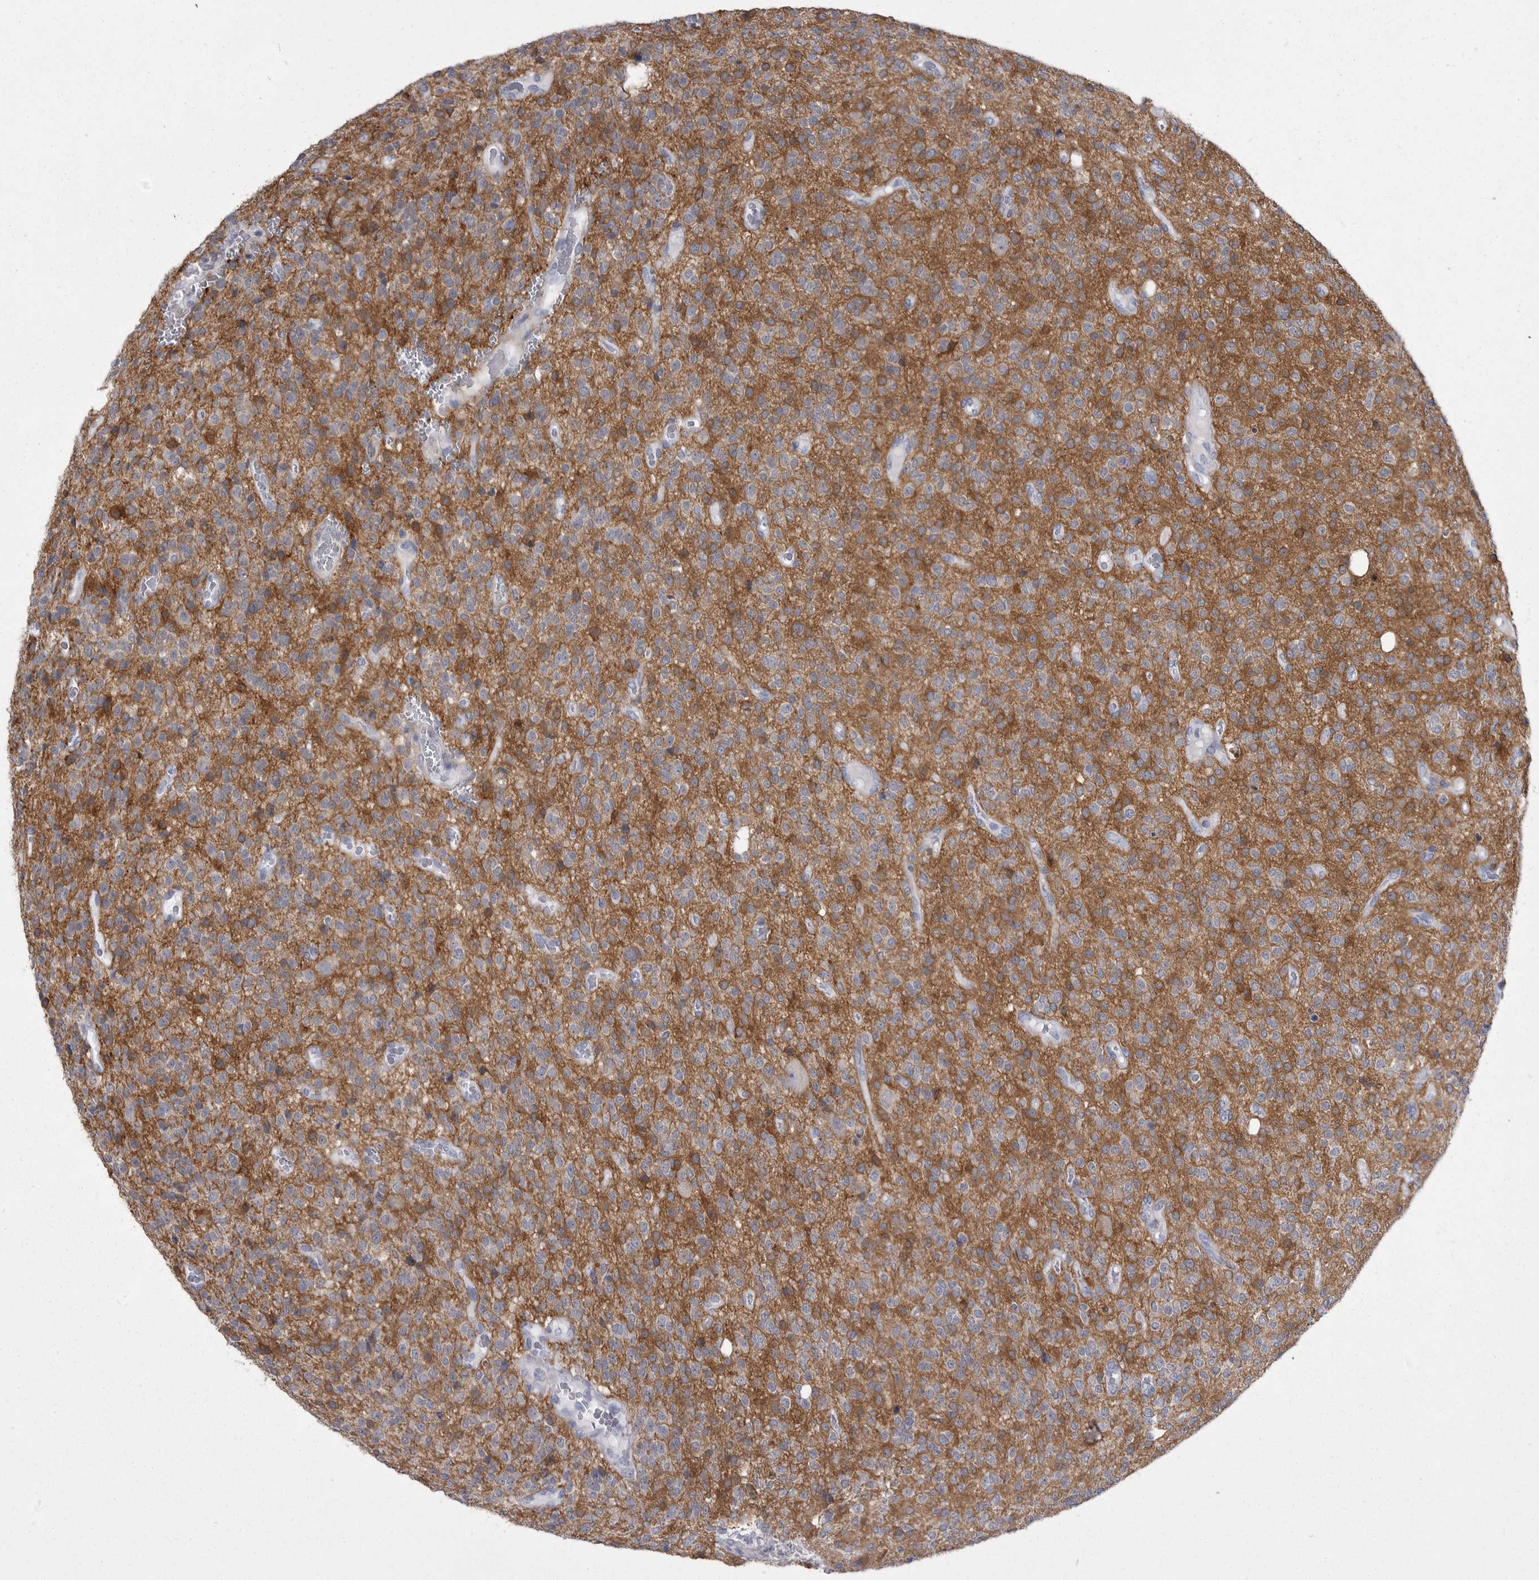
{"staining": {"intensity": "moderate", "quantity": "25%-75%", "location": "cytoplasmic/membranous"}, "tissue": "glioma", "cell_type": "Tumor cells", "image_type": "cancer", "snomed": [{"axis": "morphology", "description": "Glioma, malignant, High grade"}, {"axis": "topography", "description": "Brain"}], "caption": "Human glioma stained with a brown dye shows moderate cytoplasmic/membranous positive staining in about 25%-75% of tumor cells.", "gene": "ANK2", "patient": {"sex": "male", "age": 34}}